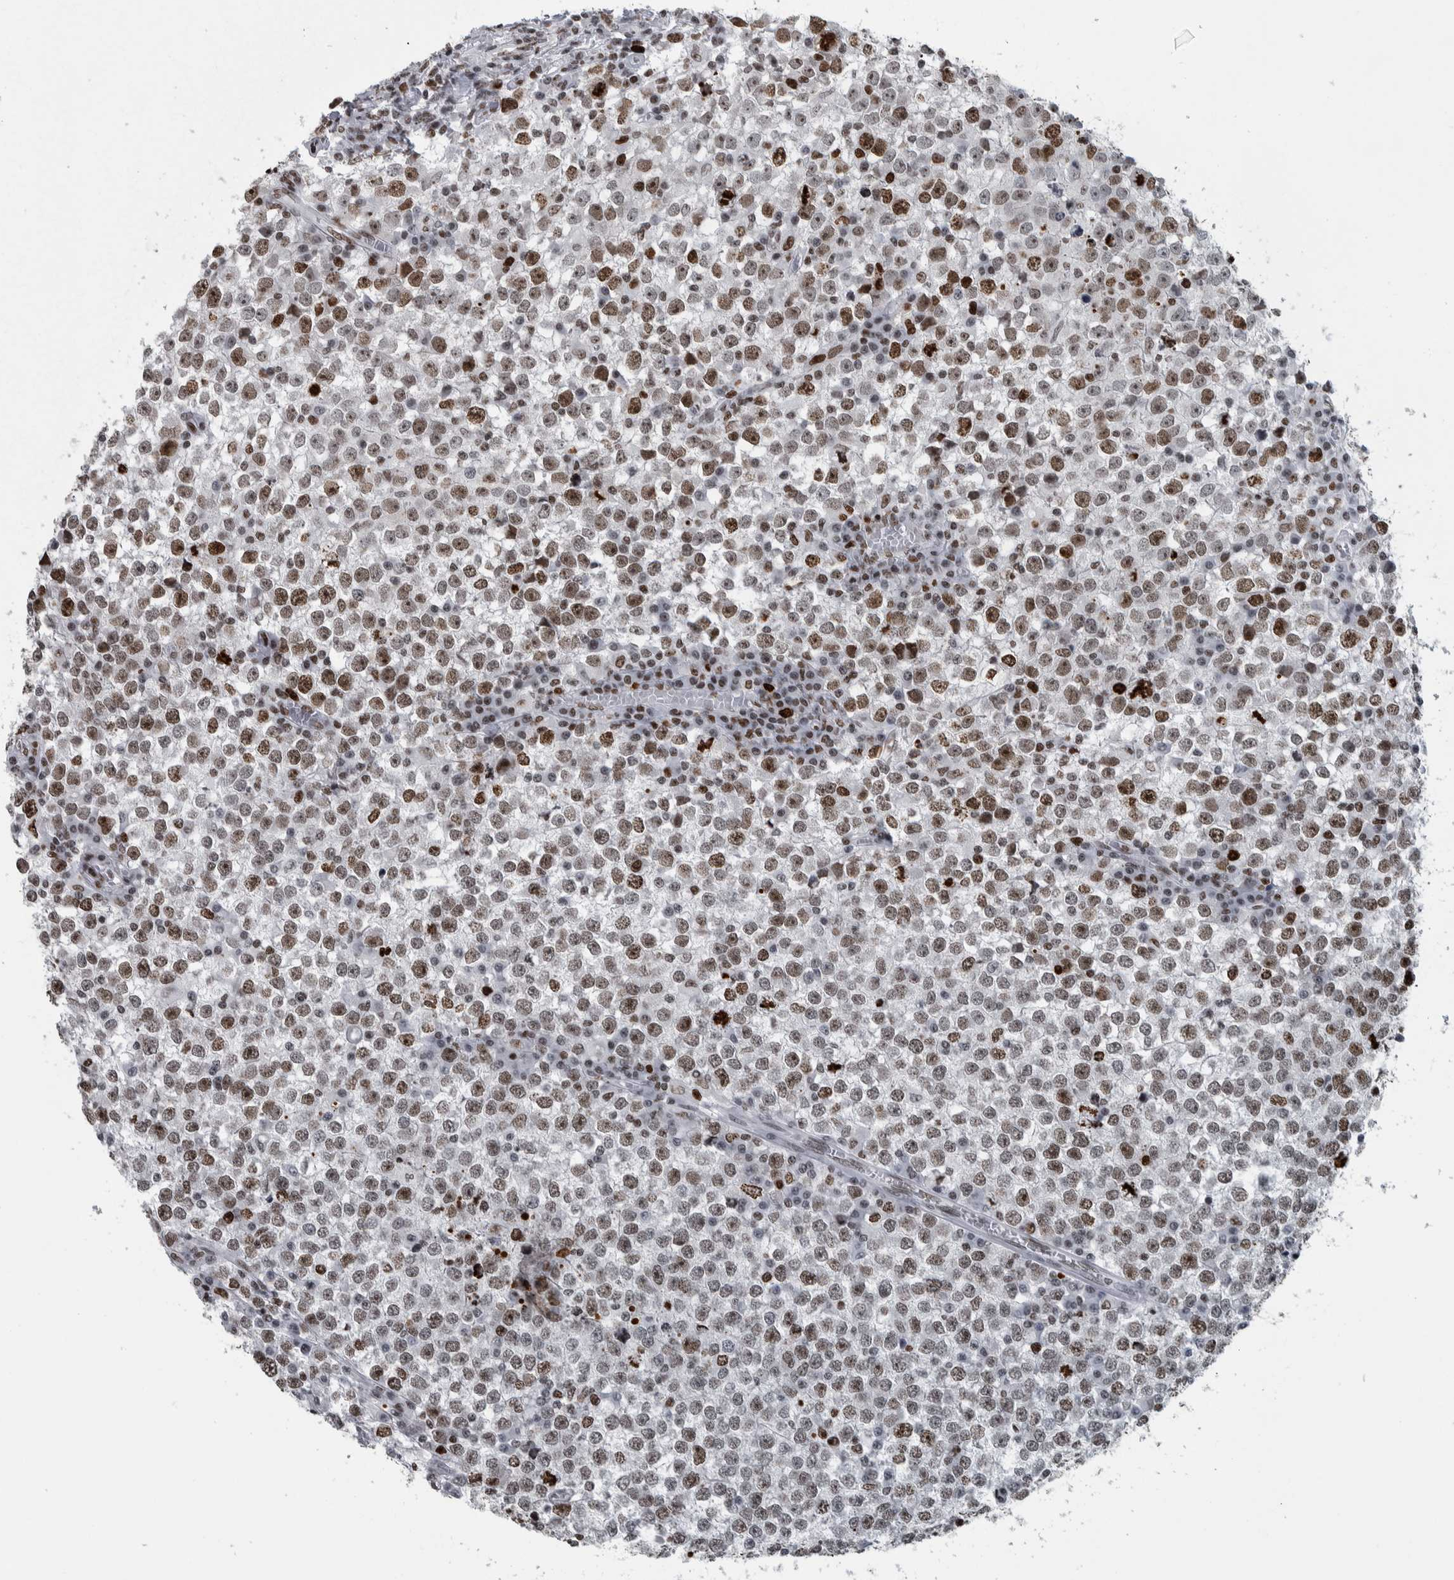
{"staining": {"intensity": "moderate", "quantity": "25%-75%", "location": "nuclear"}, "tissue": "testis cancer", "cell_type": "Tumor cells", "image_type": "cancer", "snomed": [{"axis": "morphology", "description": "Seminoma, NOS"}, {"axis": "topography", "description": "Testis"}], "caption": "Protein expression analysis of seminoma (testis) displays moderate nuclear staining in about 25%-75% of tumor cells.", "gene": "TOP2B", "patient": {"sex": "male", "age": 65}}